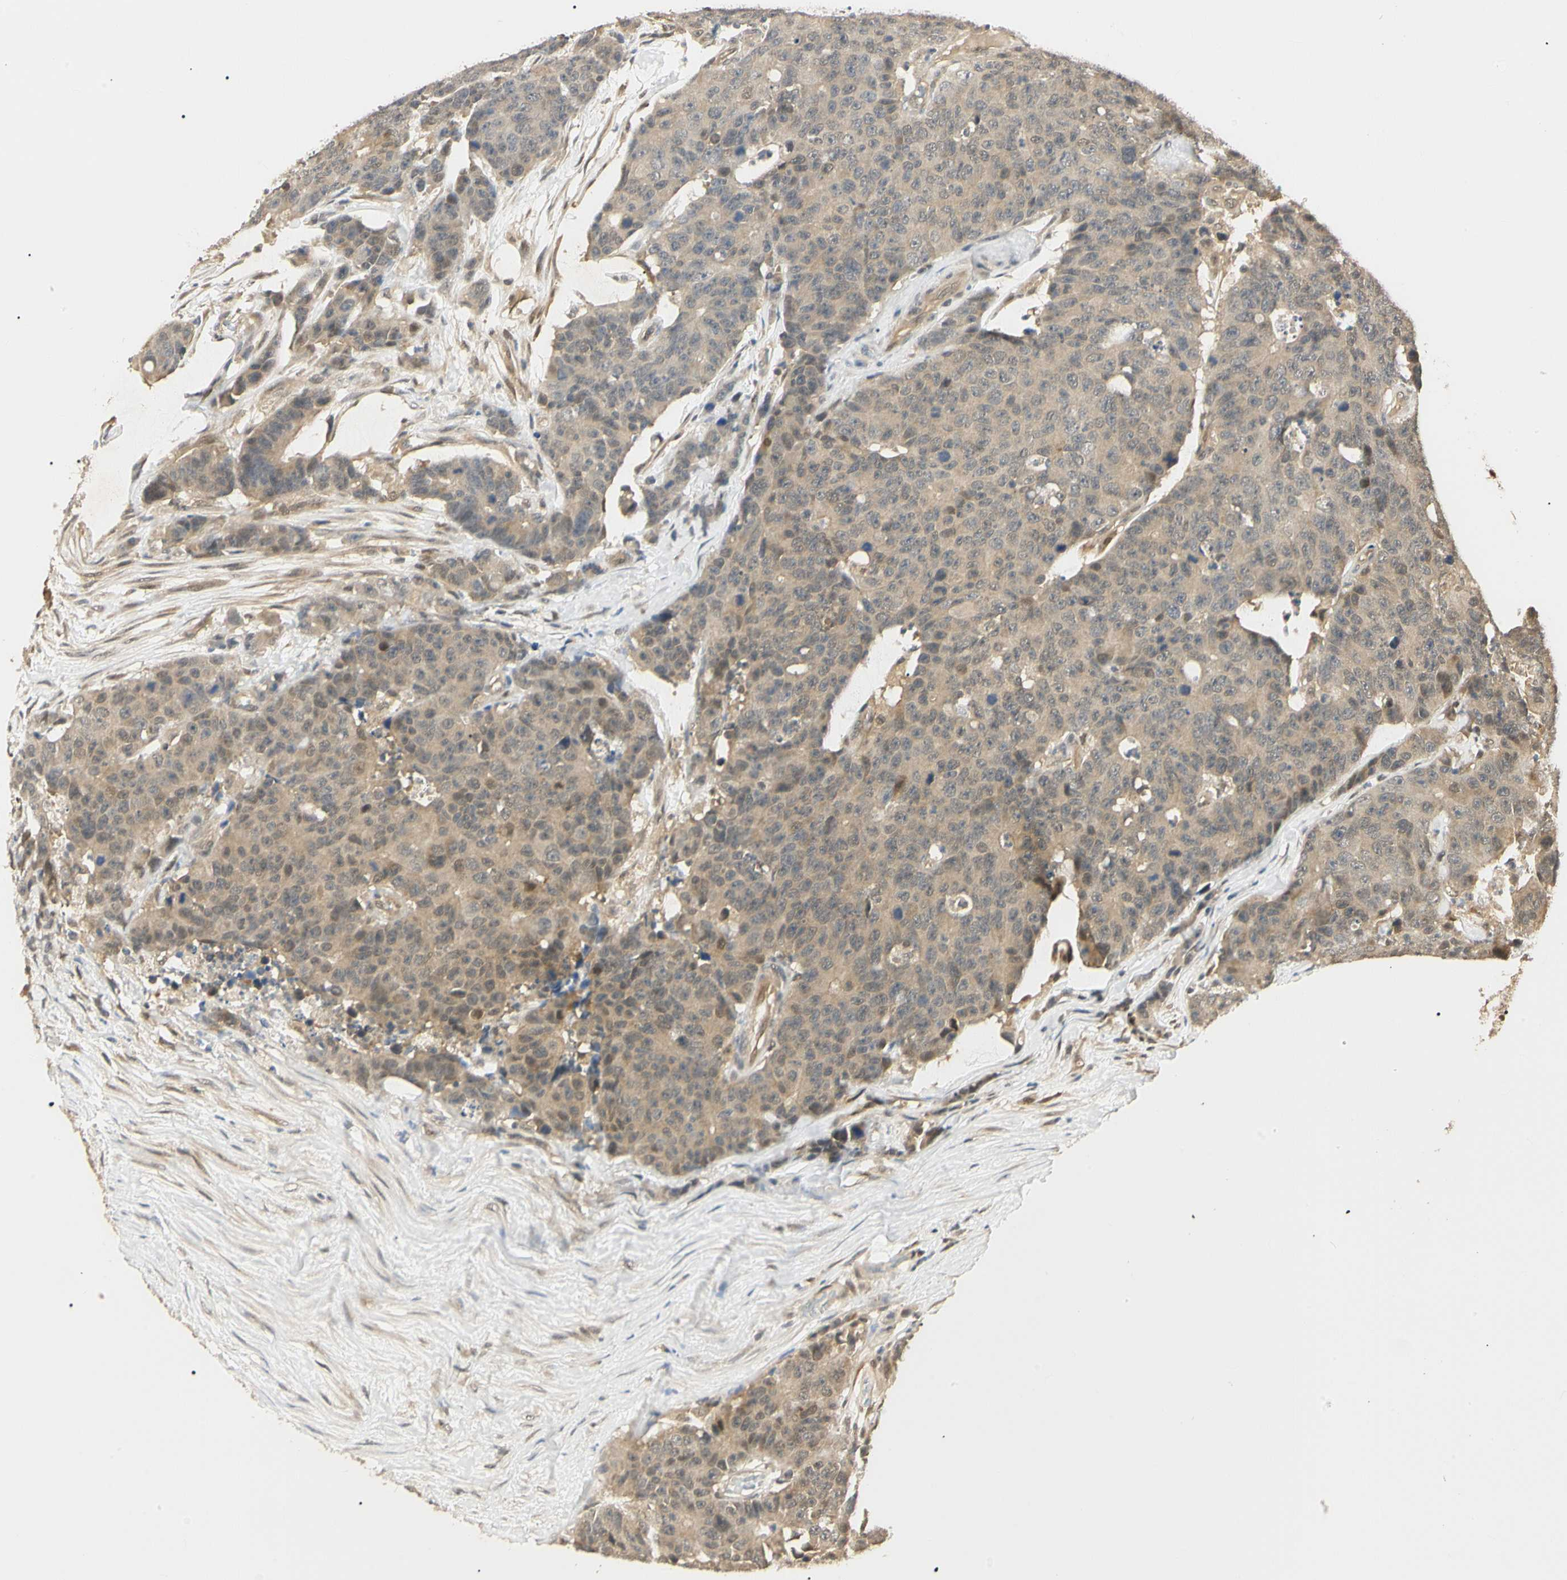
{"staining": {"intensity": "weak", "quantity": ">75%", "location": "cytoplasmic/membranous,nuclear"}, "tissue": "colorectal cancer", "cell_type": "Tumor cells", "image_type": "cancer", "snomed": [{"axis": "morphology", "description": "Adenocarcinoma, NOS"}, {"axis": "topography", "description": "Colon"}], "caption": "Tumor cells demonstrate low levels of weak cytoplasmic/membranous and nuclear staining in about >75% of cells in human colorectal cancer.", "gene": "UBE2Z", "patient": {"sex": "female", "age": 86}}